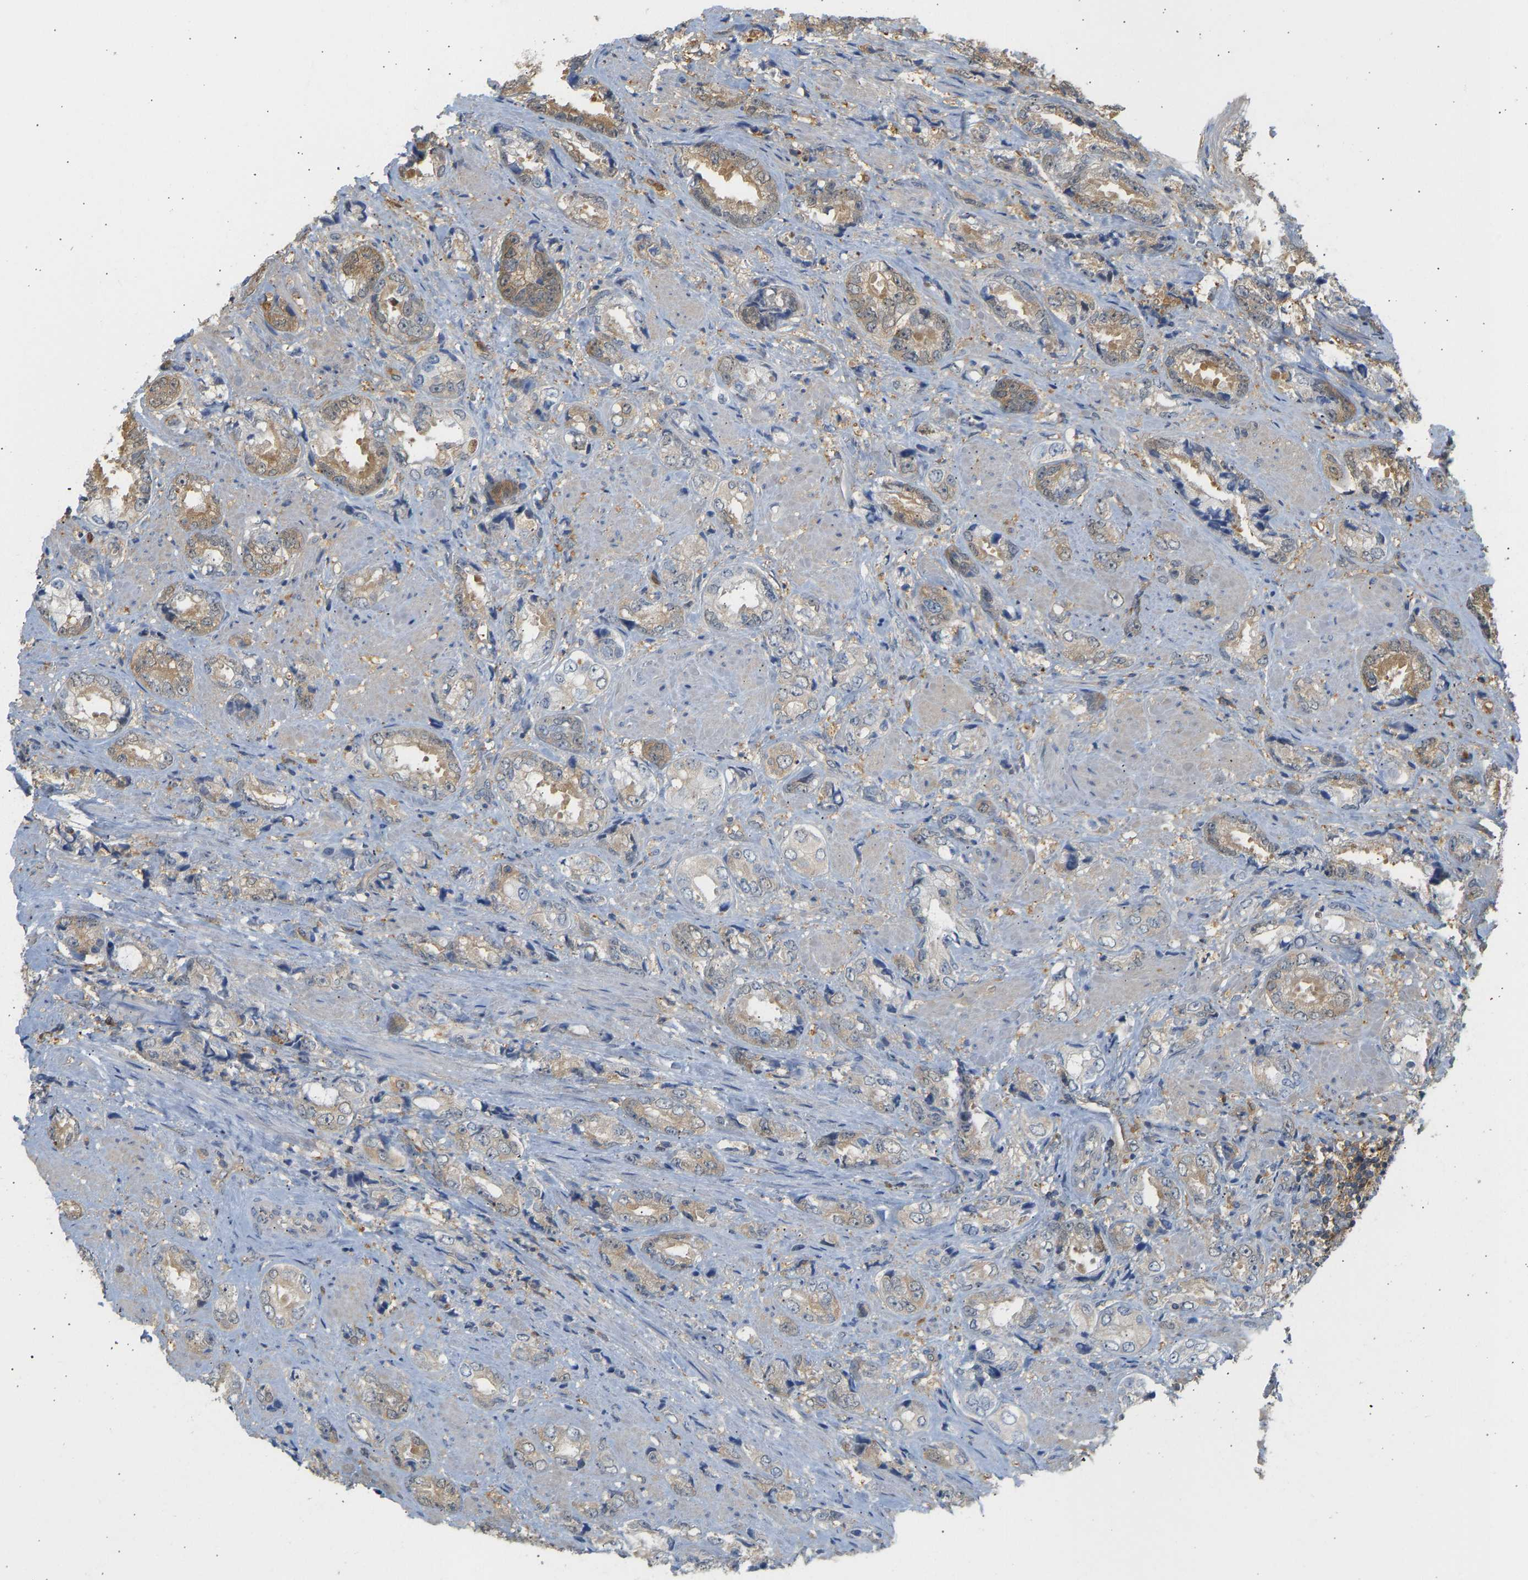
{"staining": {"intensity": "moderate", "quantity": "25%-75%", "location": "cytoplasmic/membranous"}, "tissue": "prostate cancer", "cell_type": "Tumor cells", "image_type": "cancer", "snomed": [{"axis": "morphology", "description": "Adenocarcinoma, Low grade"}, {"axis": "topography", "description": "Prostate"}], "caption": "DAB (3,3'-diaminobenzidine) immunohistochemical staining of human prostate adenocarcinoma (low-grade) reveals moderate cytoplasmic/membranous protein expression in approximately 25%-75% of tumor cells. The protein is shown in brown color, while the nuclei are stained blue.", "gene": "ENO1", "patient": {"sex": "male", "age": 57}}